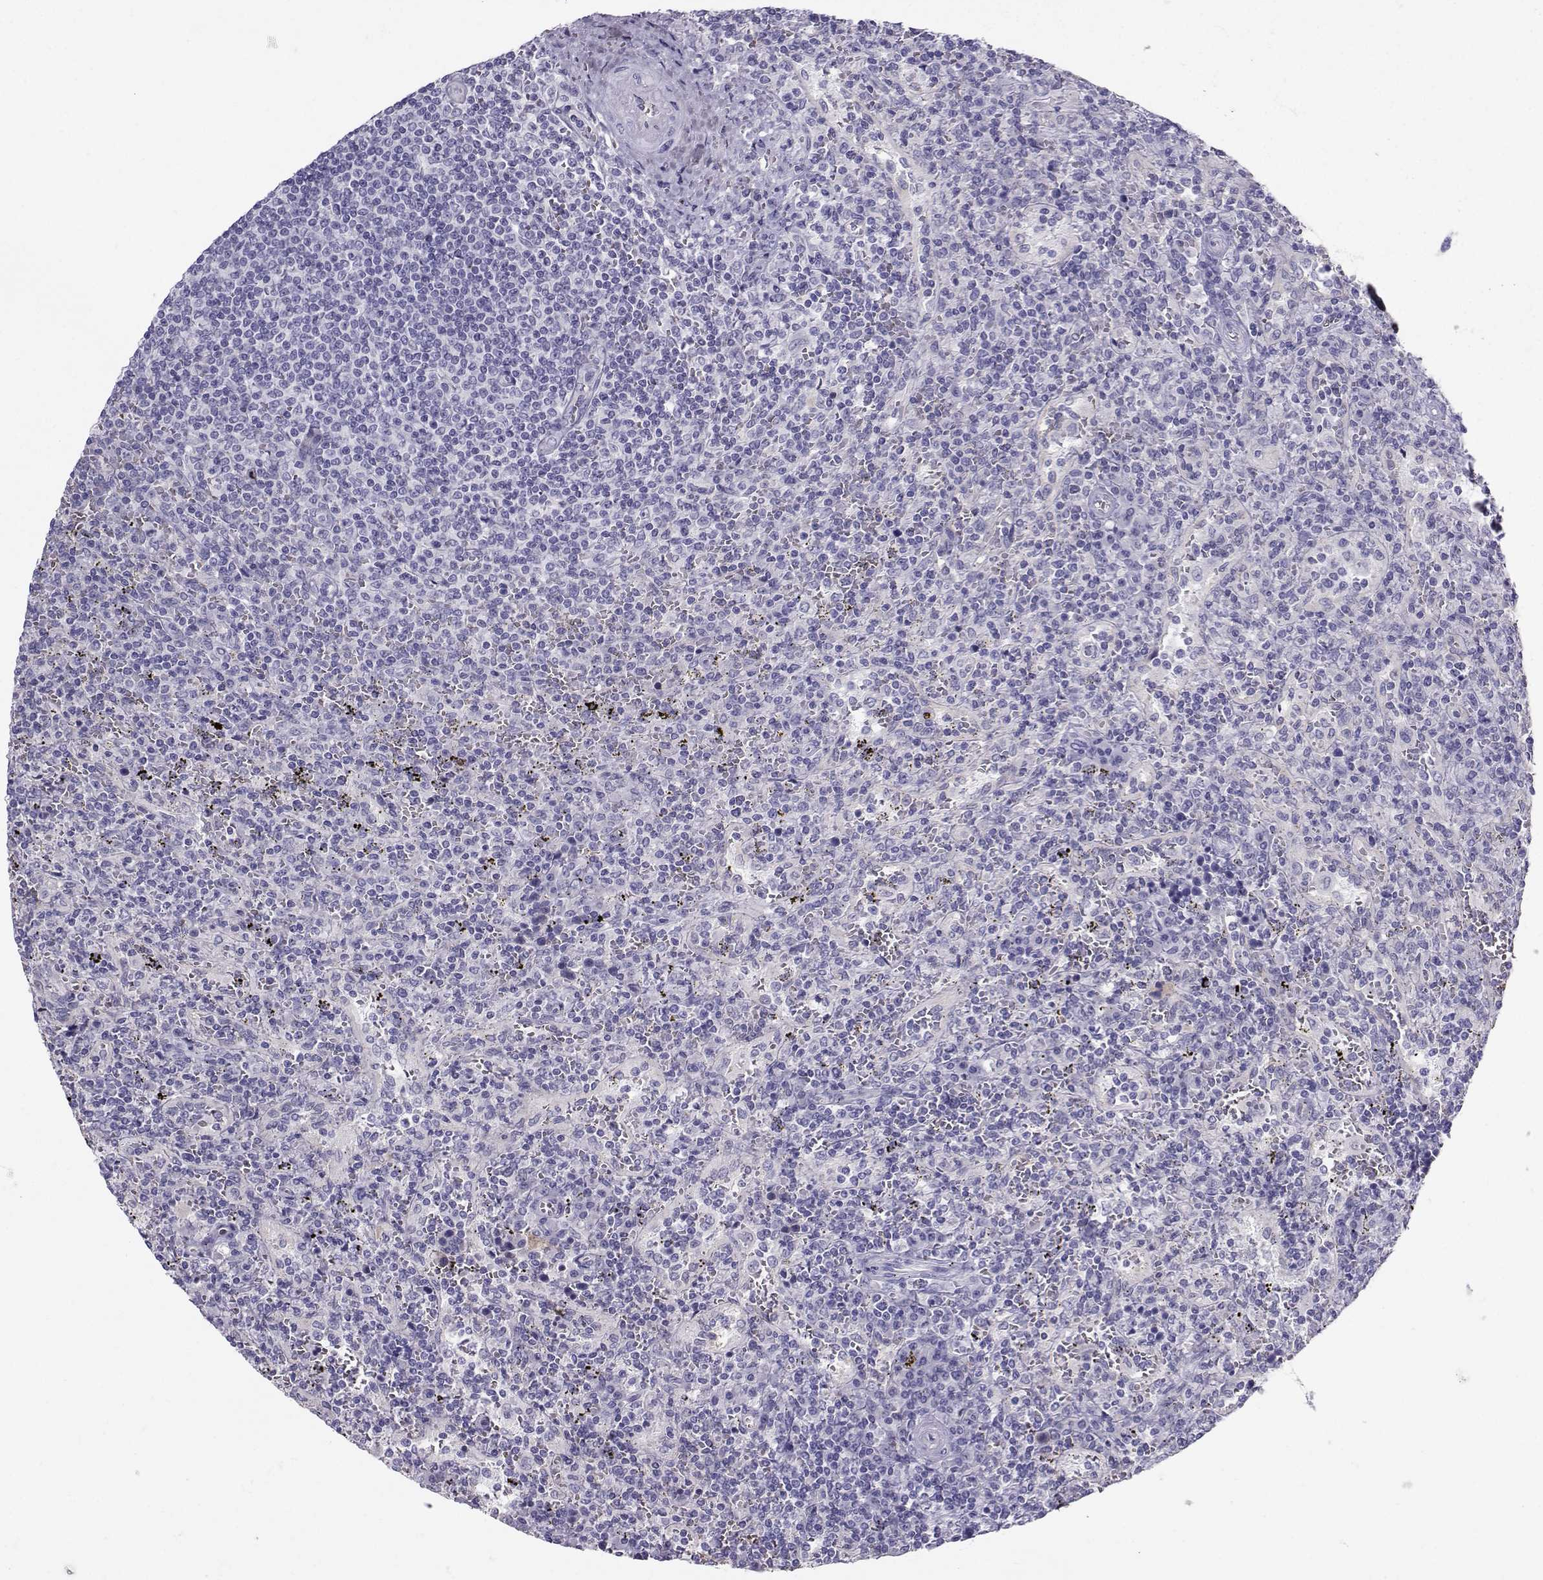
{"staining": {"intensity": "negative", "quantity": "none", "location": "none"}, "tissue": "lymphoma", "cell_type": "Tumor cells", "image_type": "cancer", "snomed": [{"axis": "morphology", "description": "Malignant lymphoma, non-Hodgkin's type, Low grade"}, {"axis": "topography", "description": "Spleen"}], "caption": "High magnification brightfield microscopy of lymphoma stained with DAB (brown) and counterstained with hematoxylin (blue): tumor cells show no significant staining.", "gene": "CLUL1", "patient": {"sex": "male", "age": 62}}